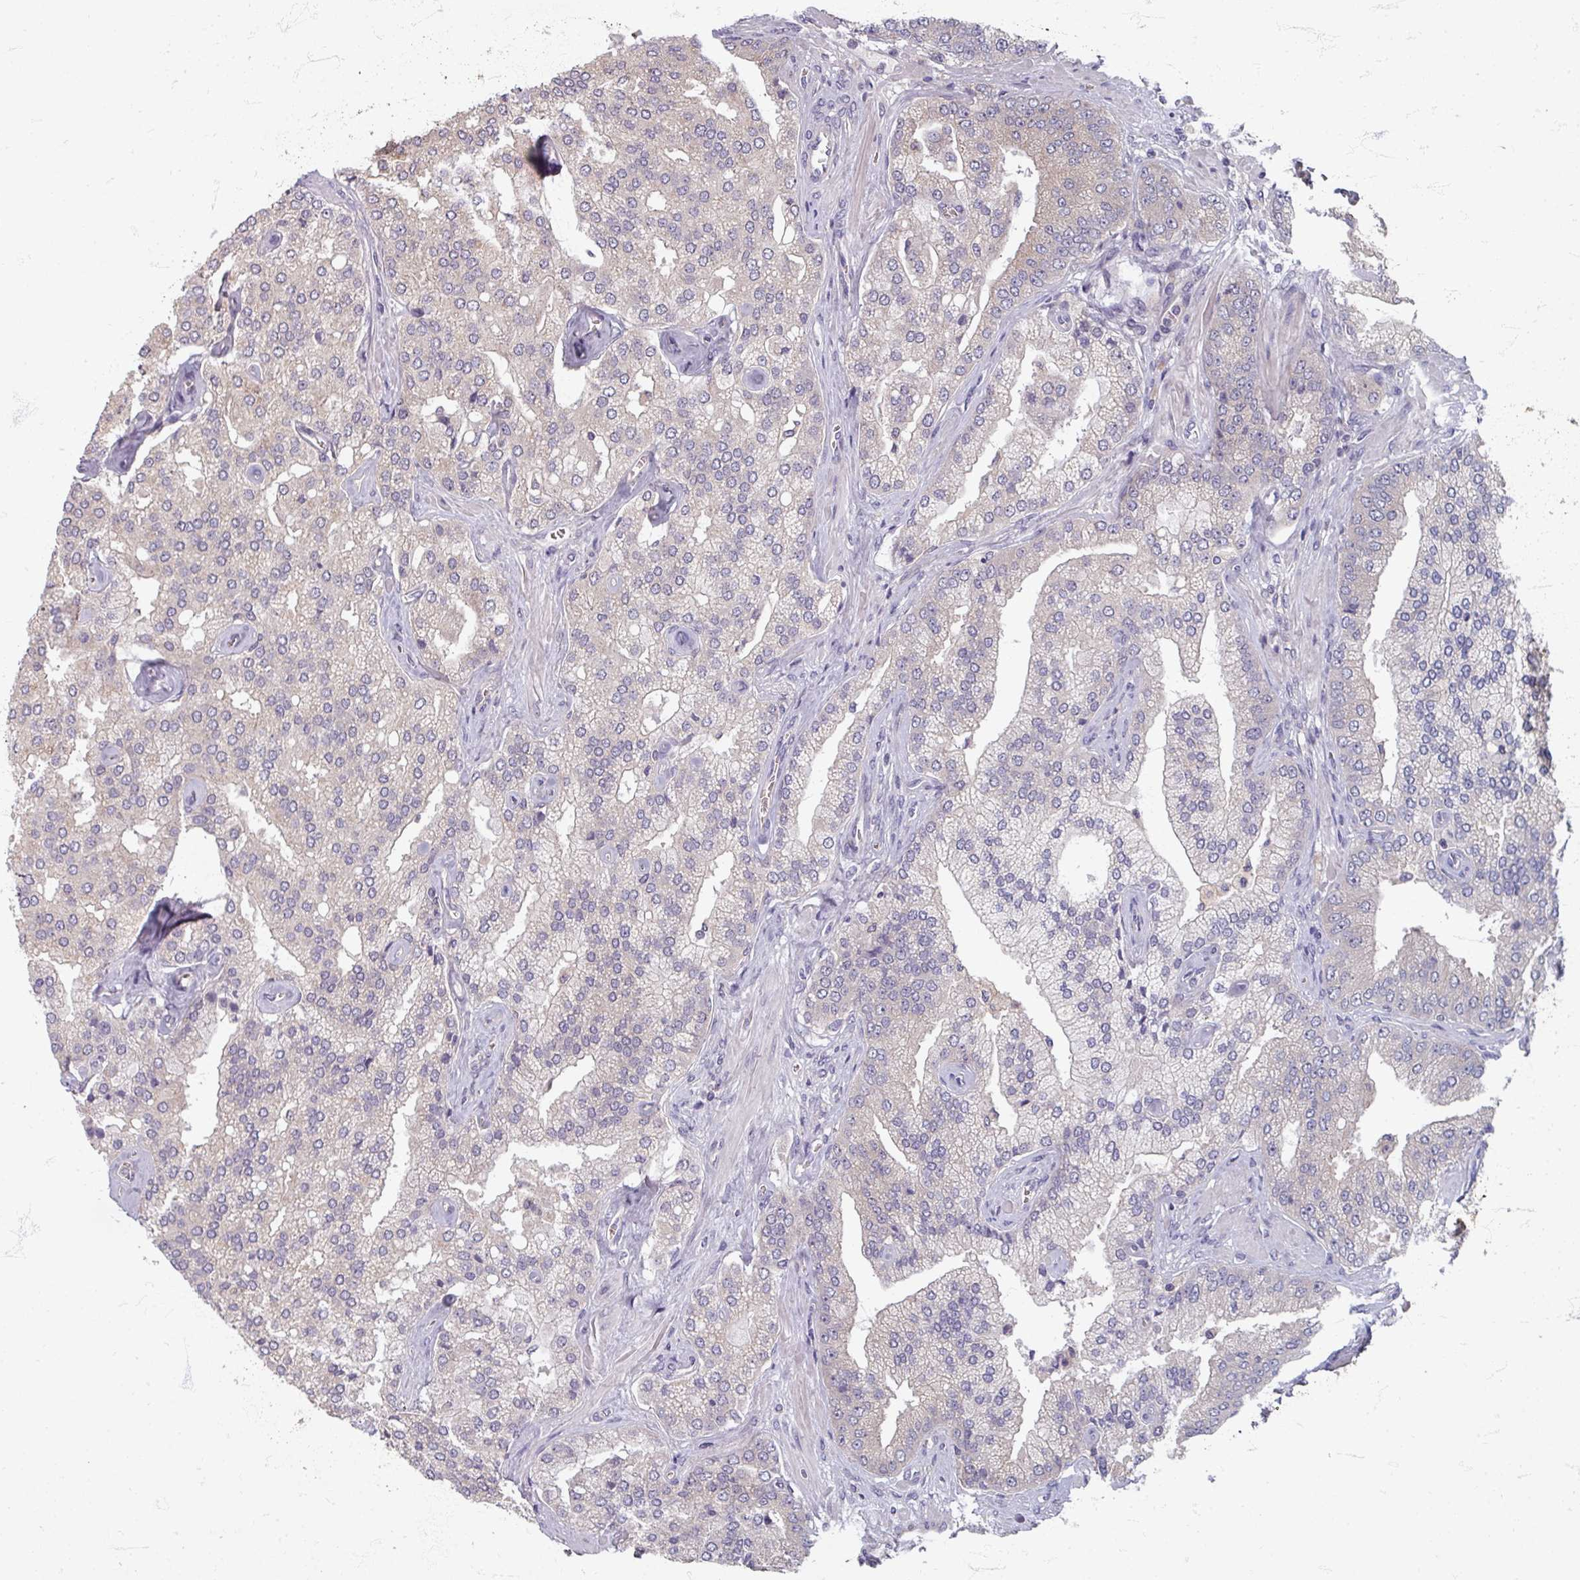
{"staining": {"intensity": "negative", "quantity": "none", "location": "none"}, "tissue": "prostate cancer", "cell_type": "Tumor cells", "image_type": "cancer", "snomed": [{"axis": "morphology", "description": "Adenocarcinoma, High grade"}, {"axis": "topography", "description": "Prostate"}], "caption": "Tumor cells show no significant protein positivity in prostate high-grade adenocarcinoma.", "gene": "STAM", "patient": {"sex": "male", "age": 68}}